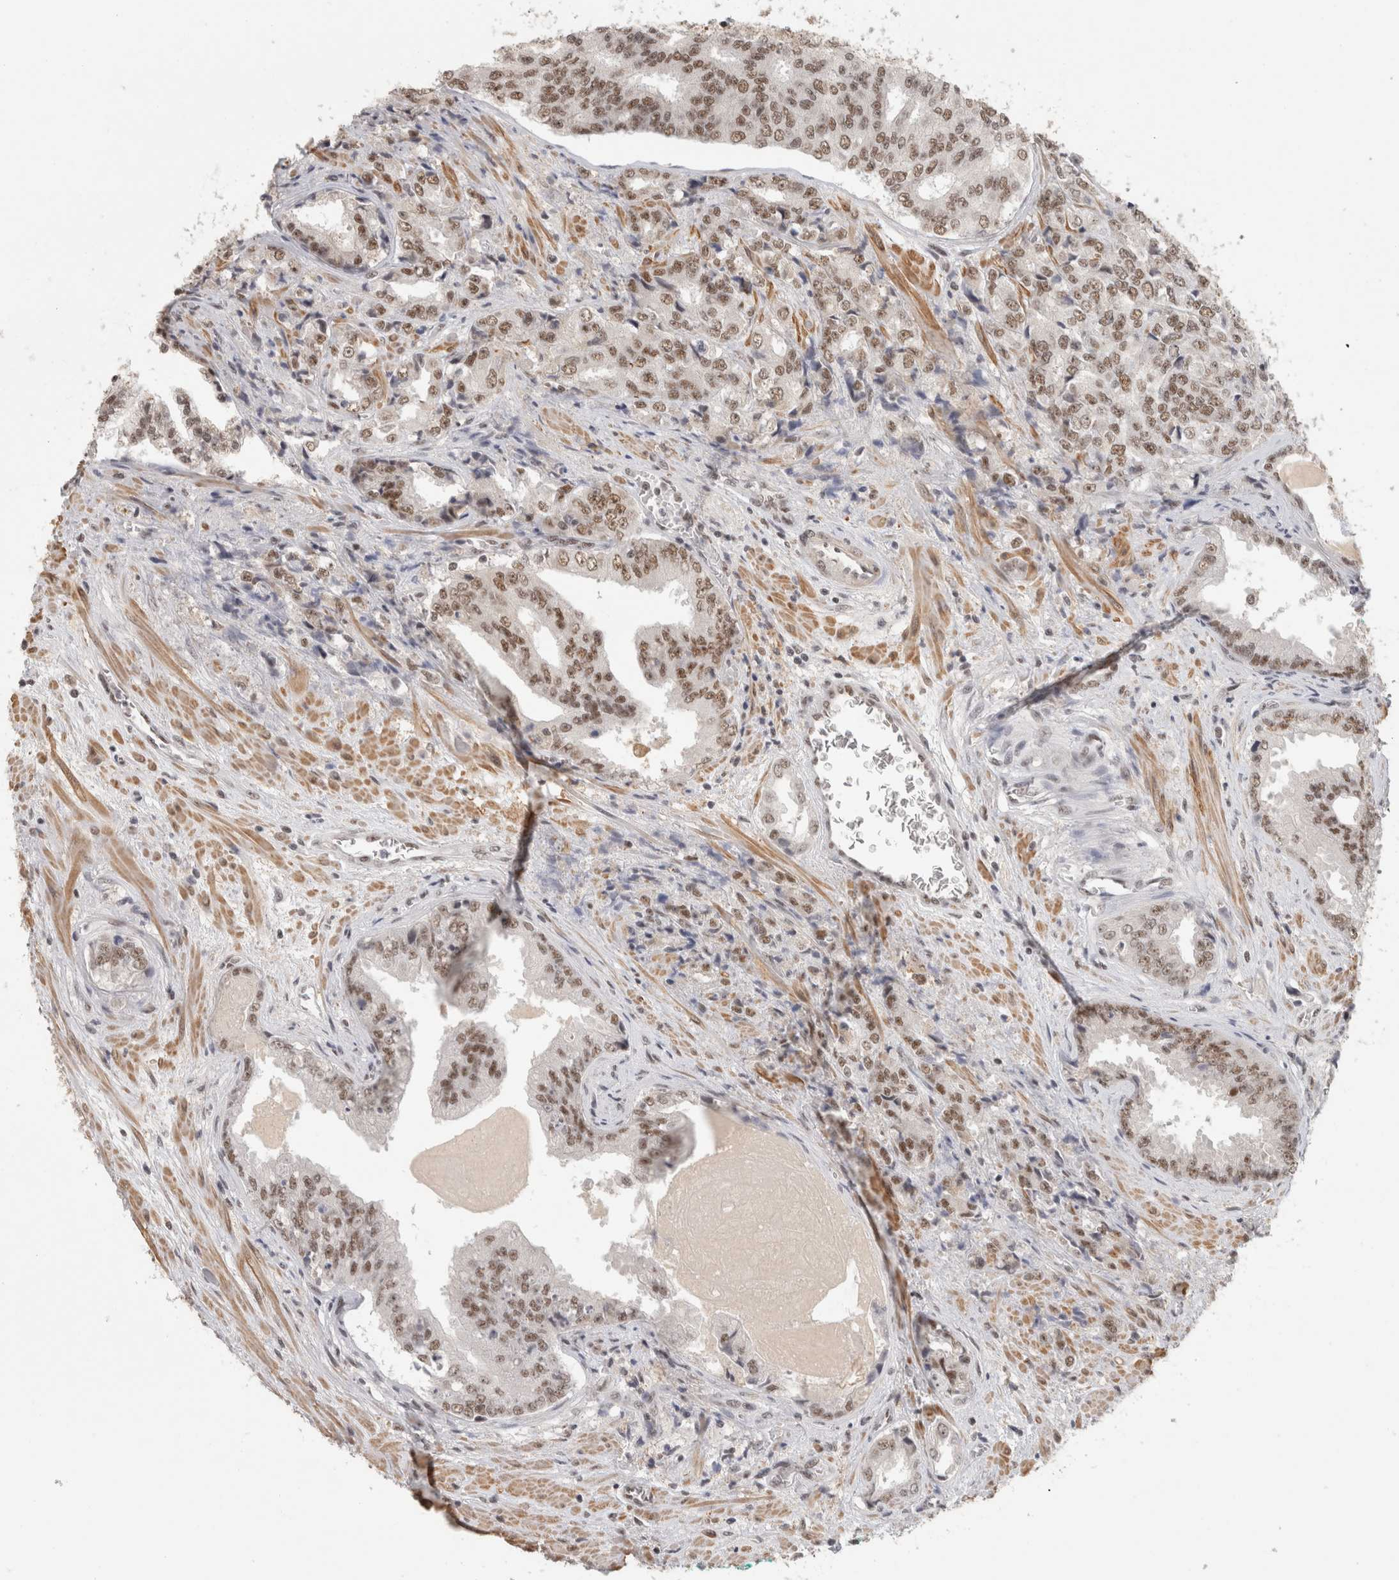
{"staining": {"intensity": "moderate", "quantity": ">75%", "location": "nuclear"}, "tissue": "prostate cancer", "cell_type": "Tumor cells", "image_type": "cancer", "snomed": [{"axis": "morphology", "description": "Adenocarcinoma, High grade"}, {"axis": "topography", "description": "Prostate"}], "caption": "This micrograph shows IHC staining of human high-grade adenocarcinoma (prostate), with medium moderate nuclear positivity in approximately >75% of tumor cells.", "gene": "ZNF830", "patient": {"sex": "male", "age": 58}}